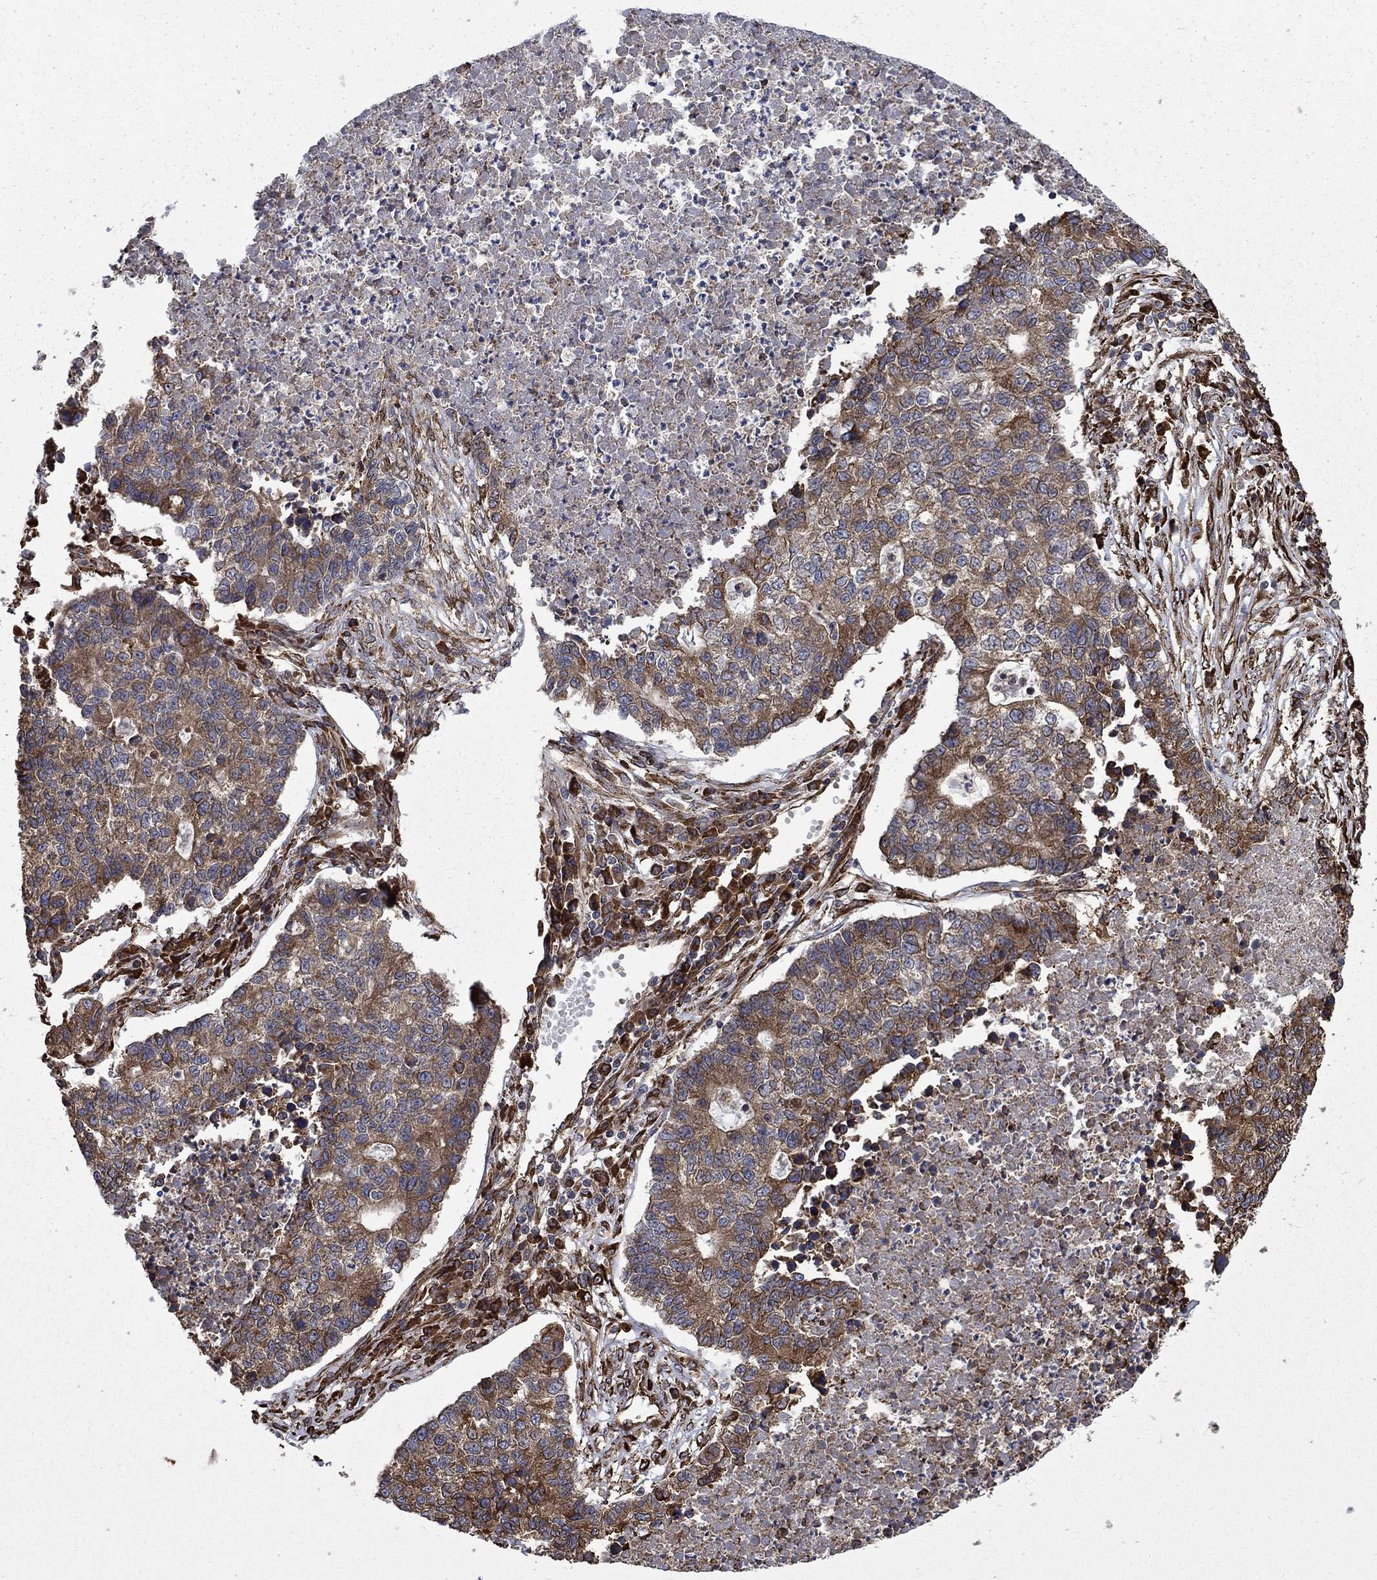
{"staining": {"intensity": "moderate", "quantity": ">75%", "location": "cytoplasmic/membranous"}, "tissue": "lung cancer", "cell_type": "Tumor cells", "image_type": "cancer", "snomed": [{"axis": "morphology", "description": "Adenocarcinoma, NOS"}, {"axis": "topography", "description": "Lung"}], "caption": "Immunohistochemistry (IHC) image of human lung cancer (adenocarcinoma) stained for a protein (brown), which displays medium levels of moderate cytoplasmic/membranous expression in about >75% of tumor cells.", "gene": "CUTC", "patient": {"sex": "male", "age": 57}}